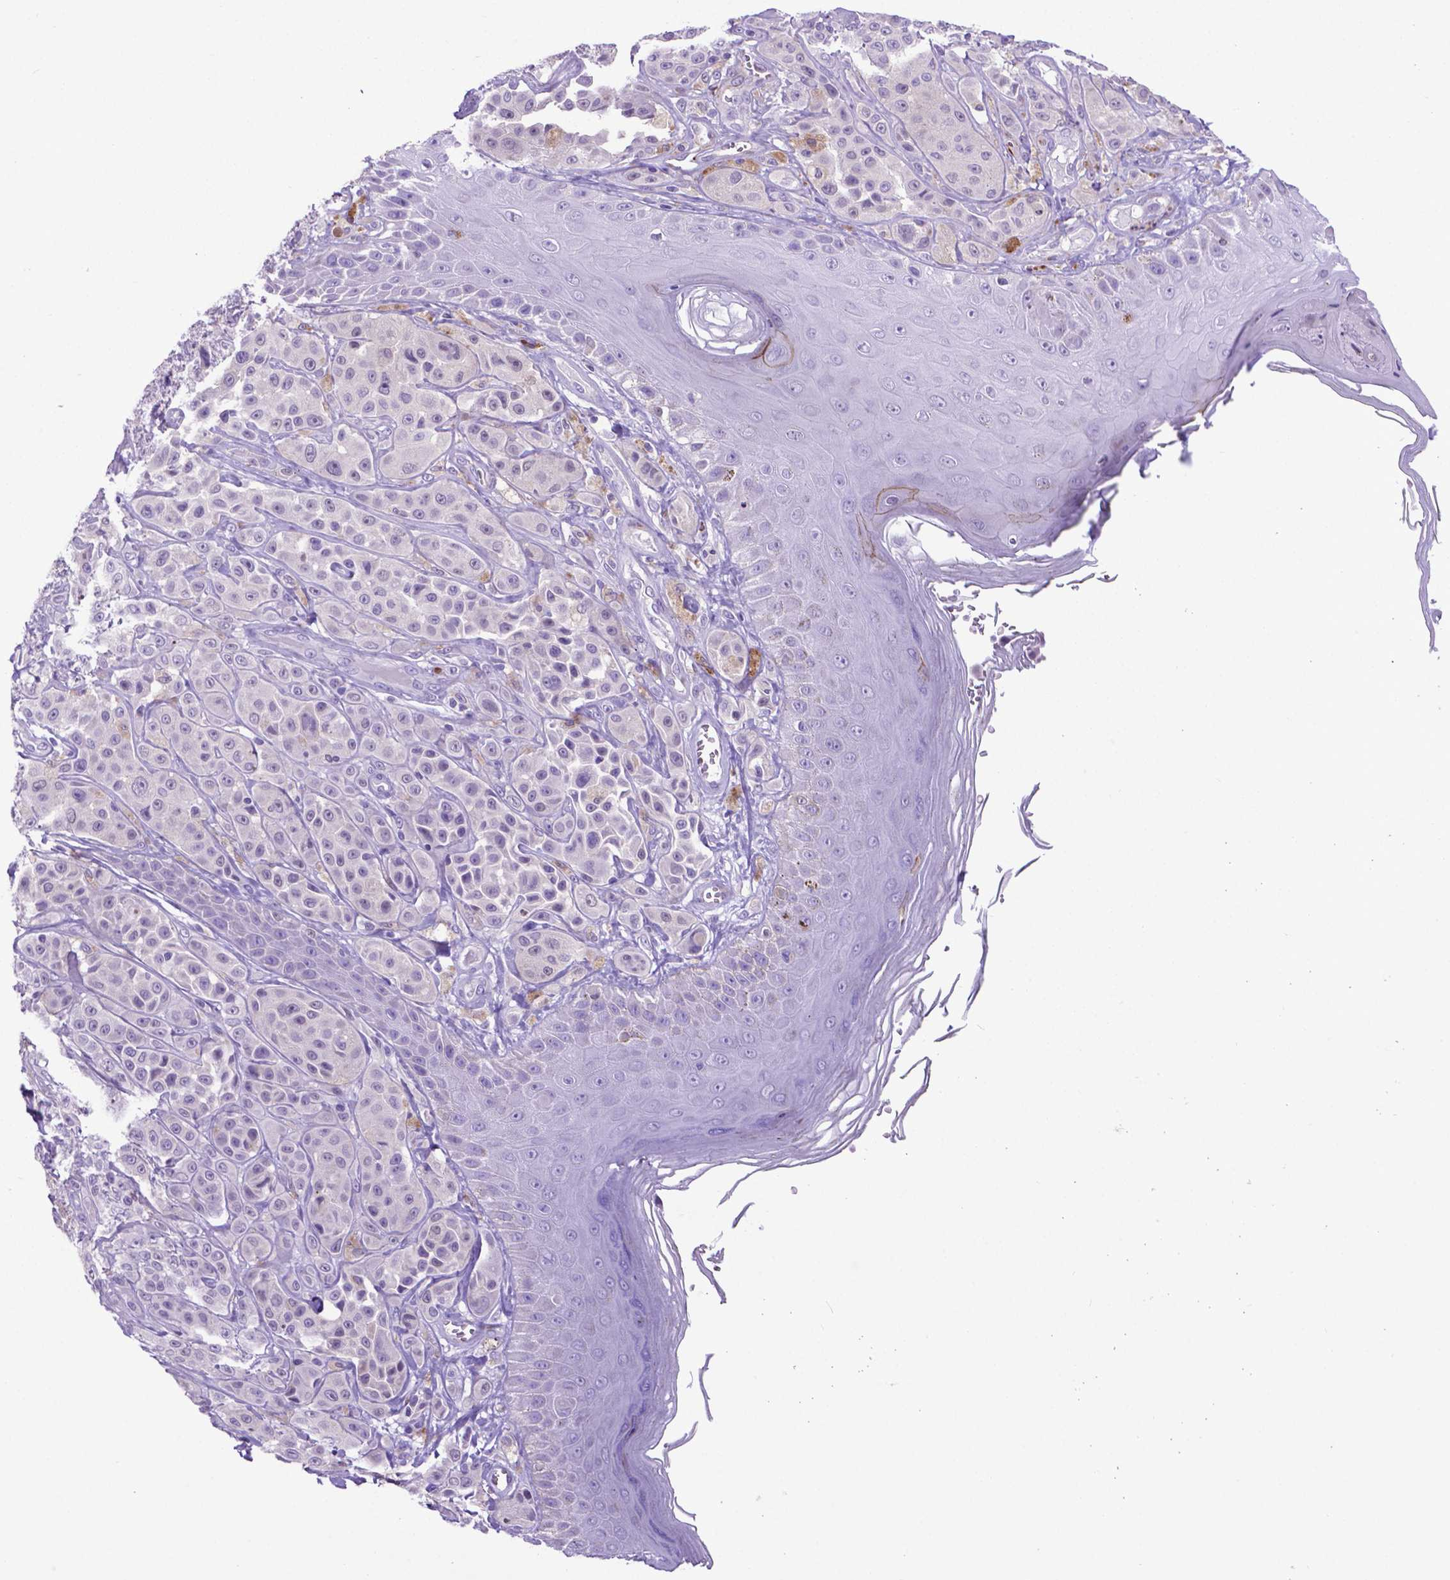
{"staining": {"intensity": "negative", "quantity": "none", "location": "none"}, "tissue": "melanoma", "cell_type": "Tumor cells", "image_type": "cancer", "snomed": [{"axis": "morphology", "description": "Malignant melanoma, NOS"}, {"axis": "topography", "description": "Skin"}], "caption": "Melanoma was stained to show a protein in brown. There is no significant positivity in tumor cells.", "gene": "LZTR1", "patient": {"sex": "male", "age": 67}}